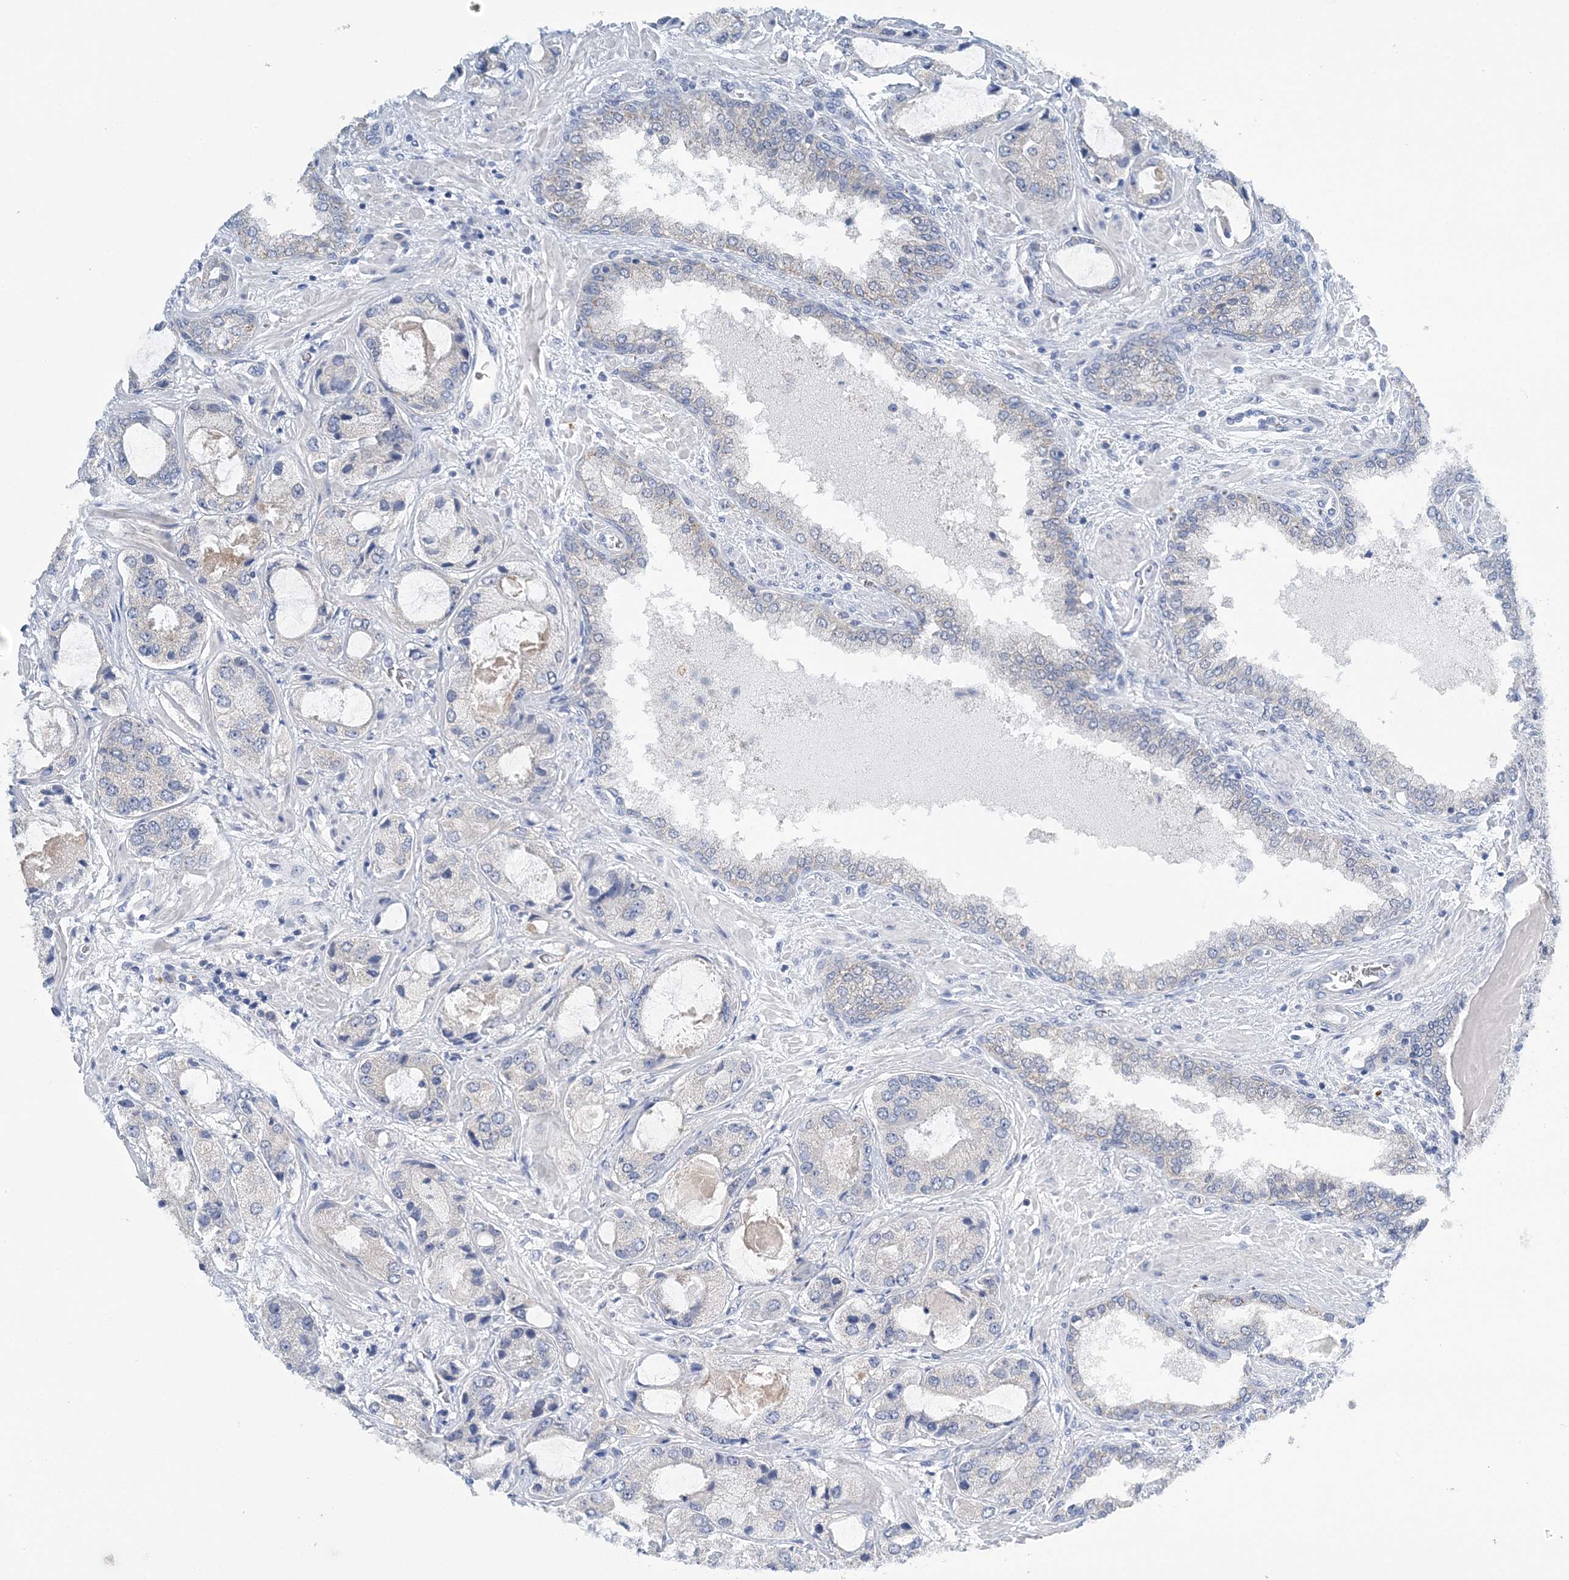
{"staining": {"intensity": "negative", "quantity": "none", "location": "none"}, "tissue": "prostate cancer", "cell_type": "Tumor cells", "image_type": "cancer", "snomed": [{"axis": "morphology", "description": "Normal tissue, NOS"}, {"axis": "morphology", "description": "Adenocarcinoma, High grade"}, {"axis": "topography", "description": "Prostate"}, {"axis": "topography", "description": "Peripheral nerve tissue"}], "caption": "Immunohistochemistry of human prostate cancer (adenocarcinoma (high-grade)) displays no expression in tumor cells. Brightfield microscopy of immunohistochemistry (IHC) stained with DAB (brown) and hematoxylin (blue), captured at high magnification.", "gene": "COPE", "patient": {"sex": "male", "age": 59}}